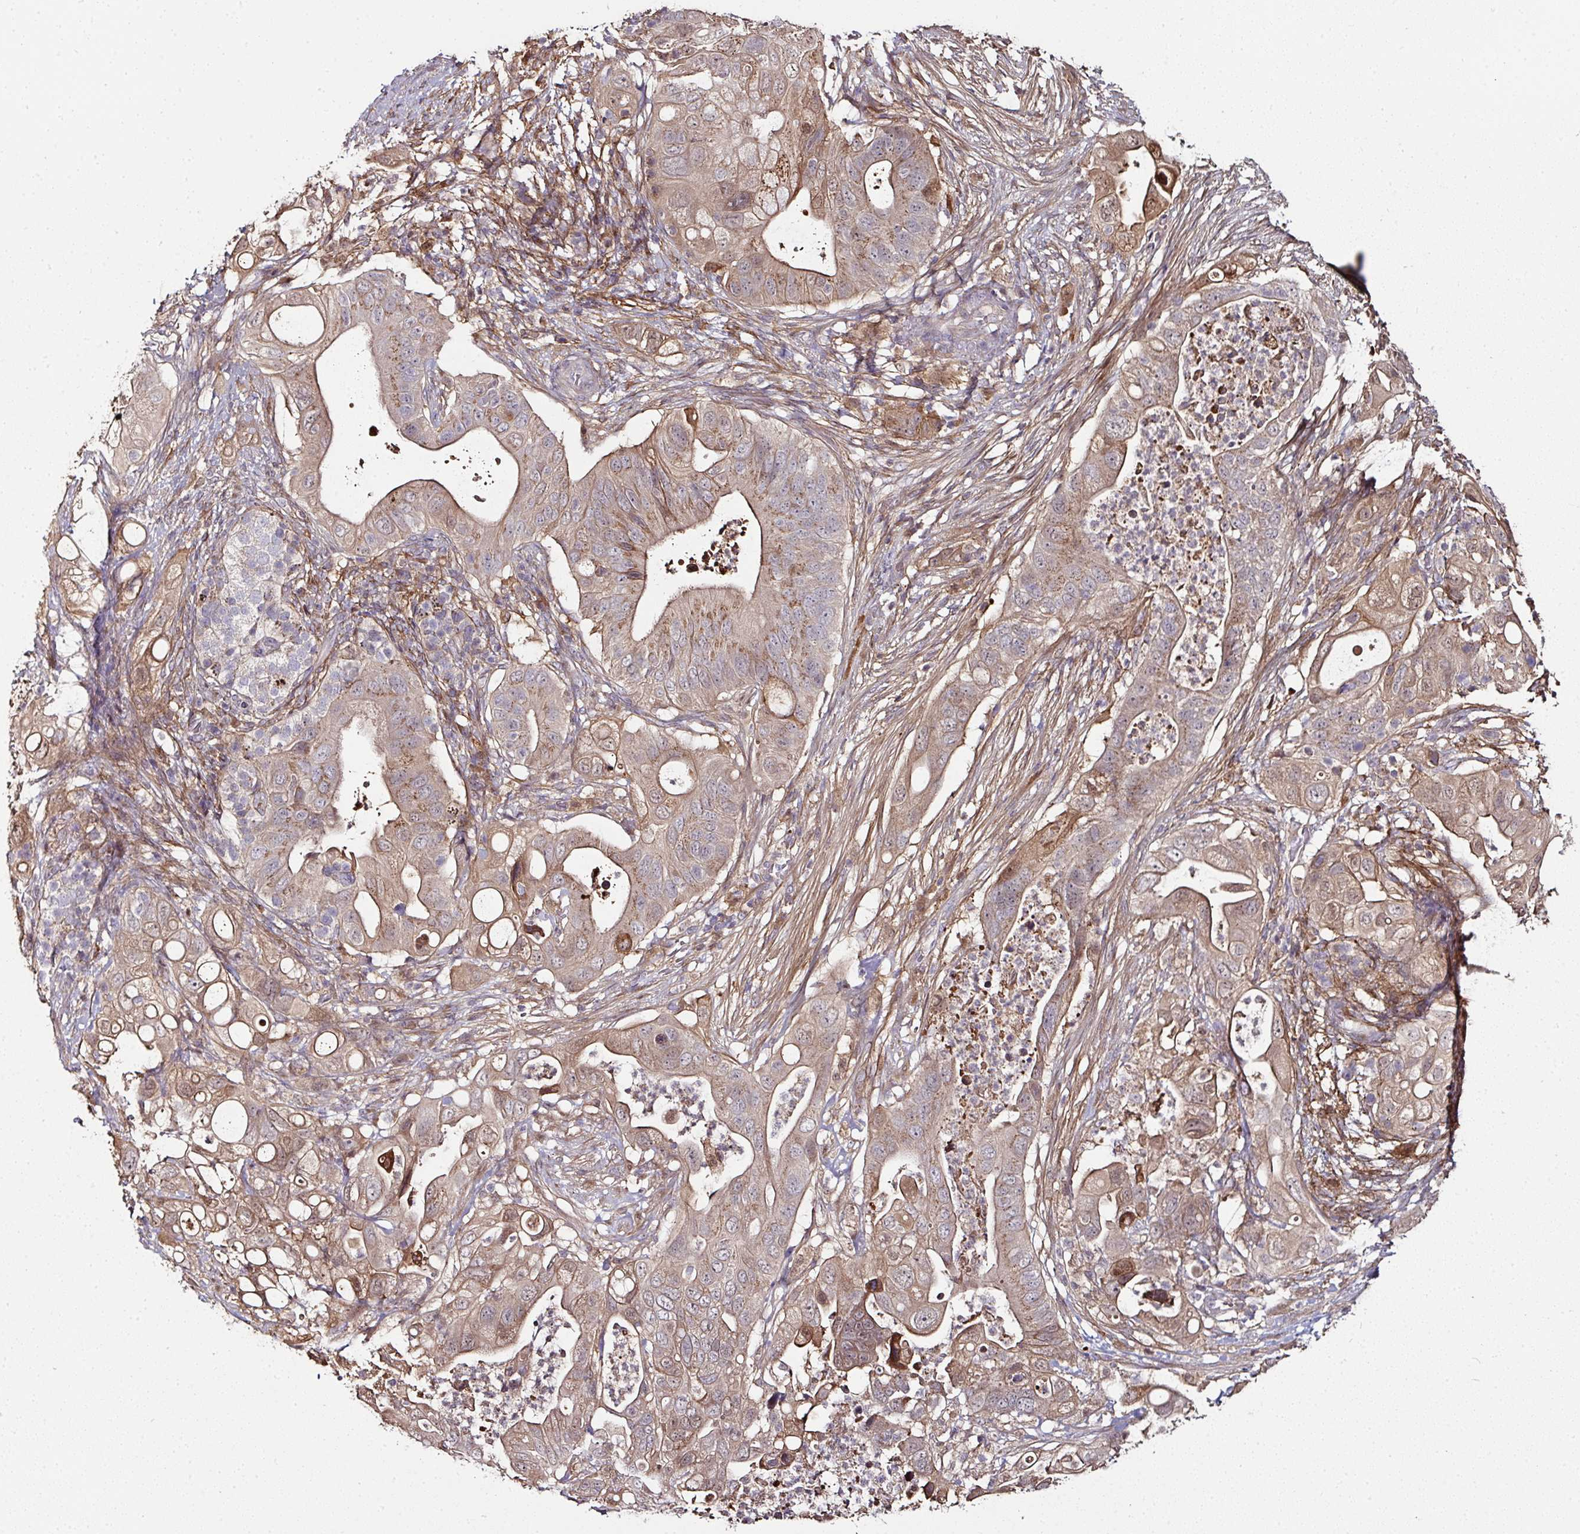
{"staining": {"intensity": "moderate", "quantity": ">75%", "location": "cytoplasmic/membranous"}, "tissue": "pancreatic cancer", "cell_type": "Tumor cells", "image_type": "cancer", "snomed": [{"axis": "morphology", "description": "Adenocarcinoma, NOS"}, {"axis": "topography", "description": "Pancreas"}], "caption": "Immunohistochemical staining of human adenocarcinoma (pancreatic) displays medium levels of moderate cytoplasmic/membranous protein expression in approximately >75% of tumor cells.", "gene": "CTDSP2", "patient": {"sex": "female", "age": 72}}